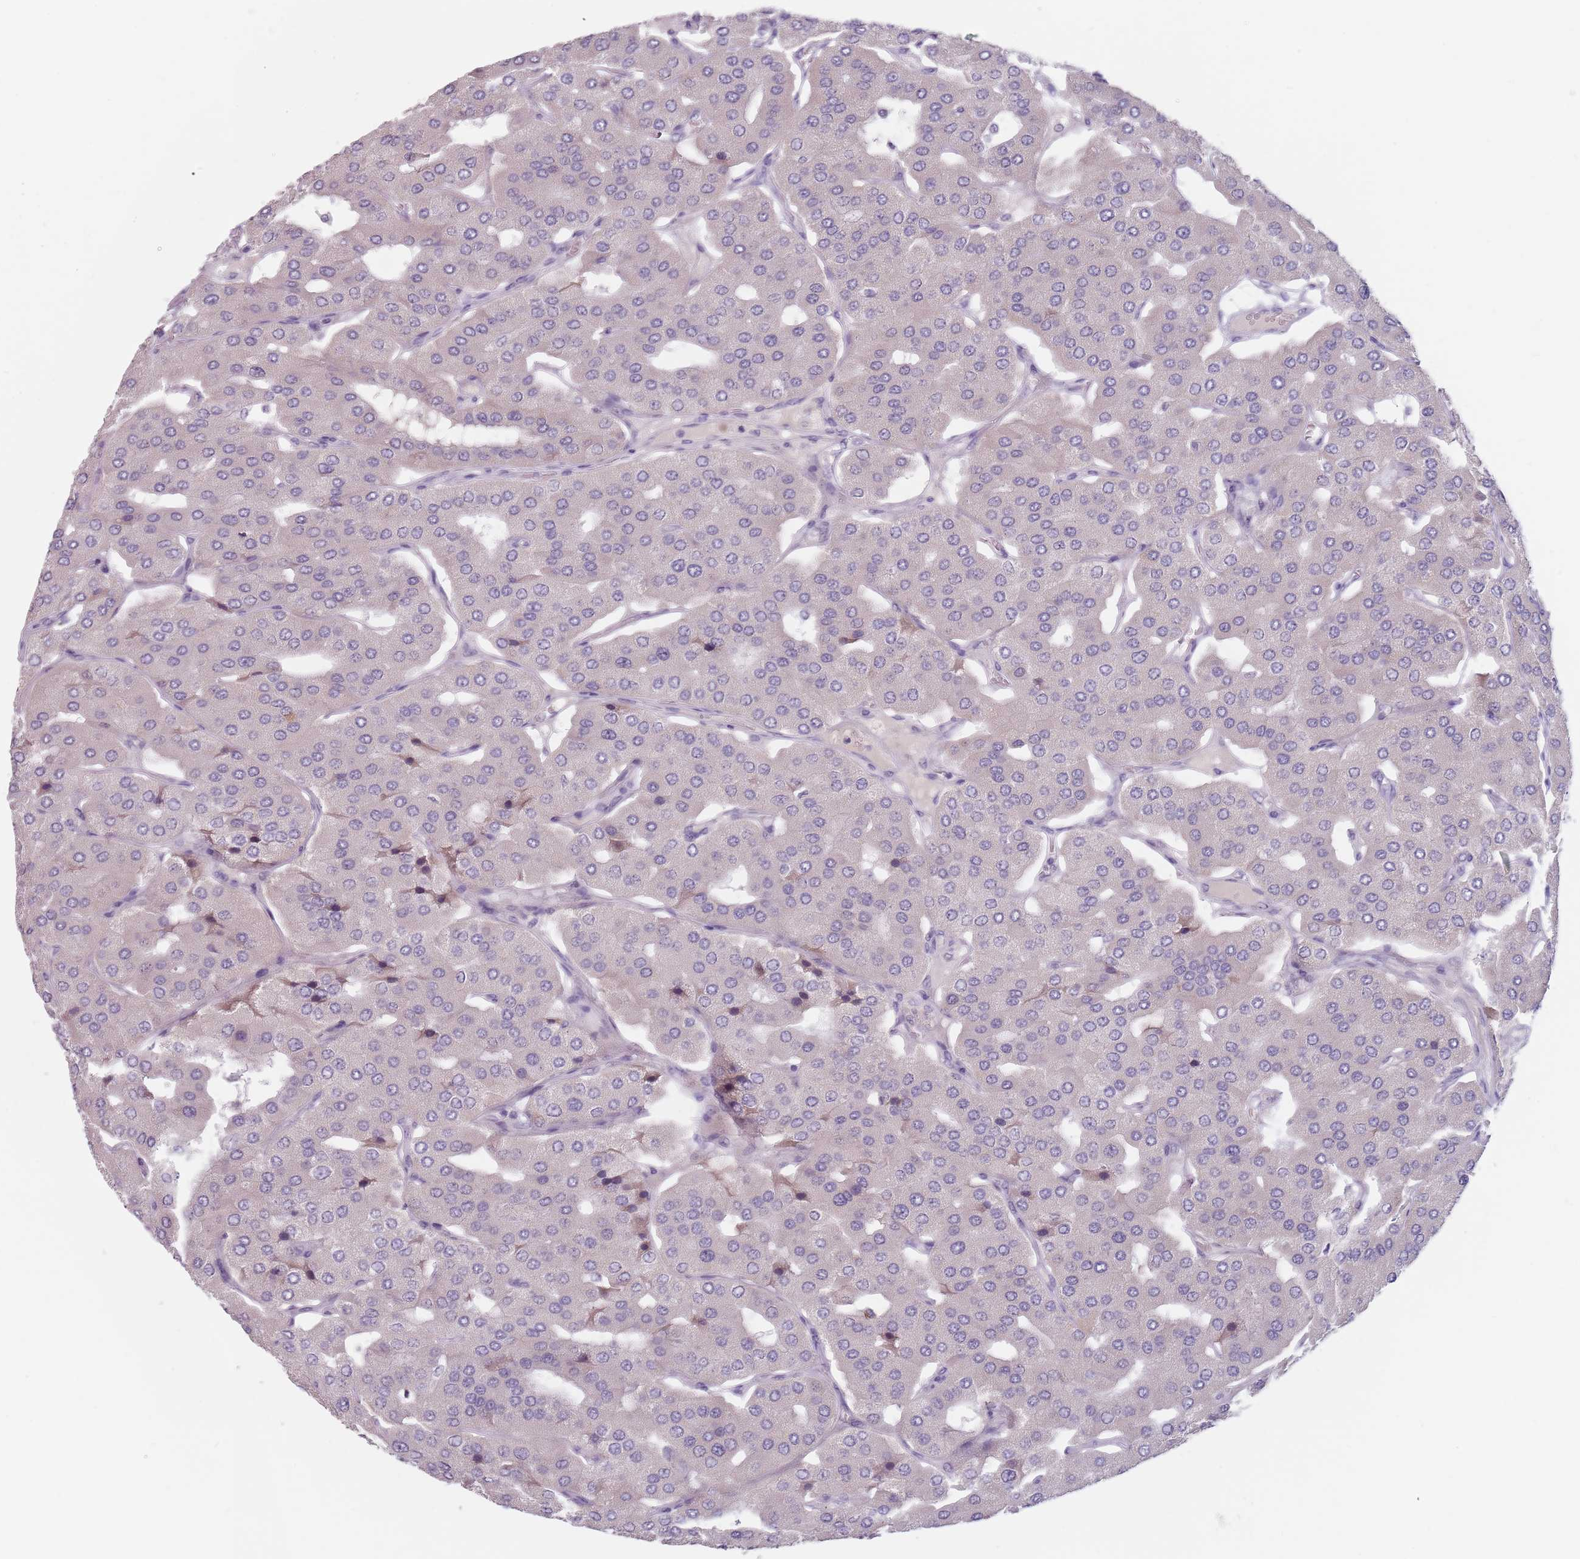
{"staining": {"intensity": "negative", "quantity": "none", "location": "none"}, "tissue": "parathyroid gland", "cell_type": "Glandular cells", "image_type": "normal", "snomed": [{"axis": "morphology", "description": "Normal tissue, NOS"}, {"axis": "morphology", "description": "Adenoma, NOS"}, {"axis": "topography", "description": "Parathyroid gland"}], "caption": "Immunohistochemistry micrograph of unremarkable parathyroid gland: human parathyroid gland stained with DAB exhibits no significant protein expression in glandular cells. Brightfield microscopy of IHC stained with DAB (3,3'-diaminobenzidine) (brown) and hematoxylin (blue), captured at high magnification.", "gene": "CEP19", "patient": {"sex": "female", "age": 86}}